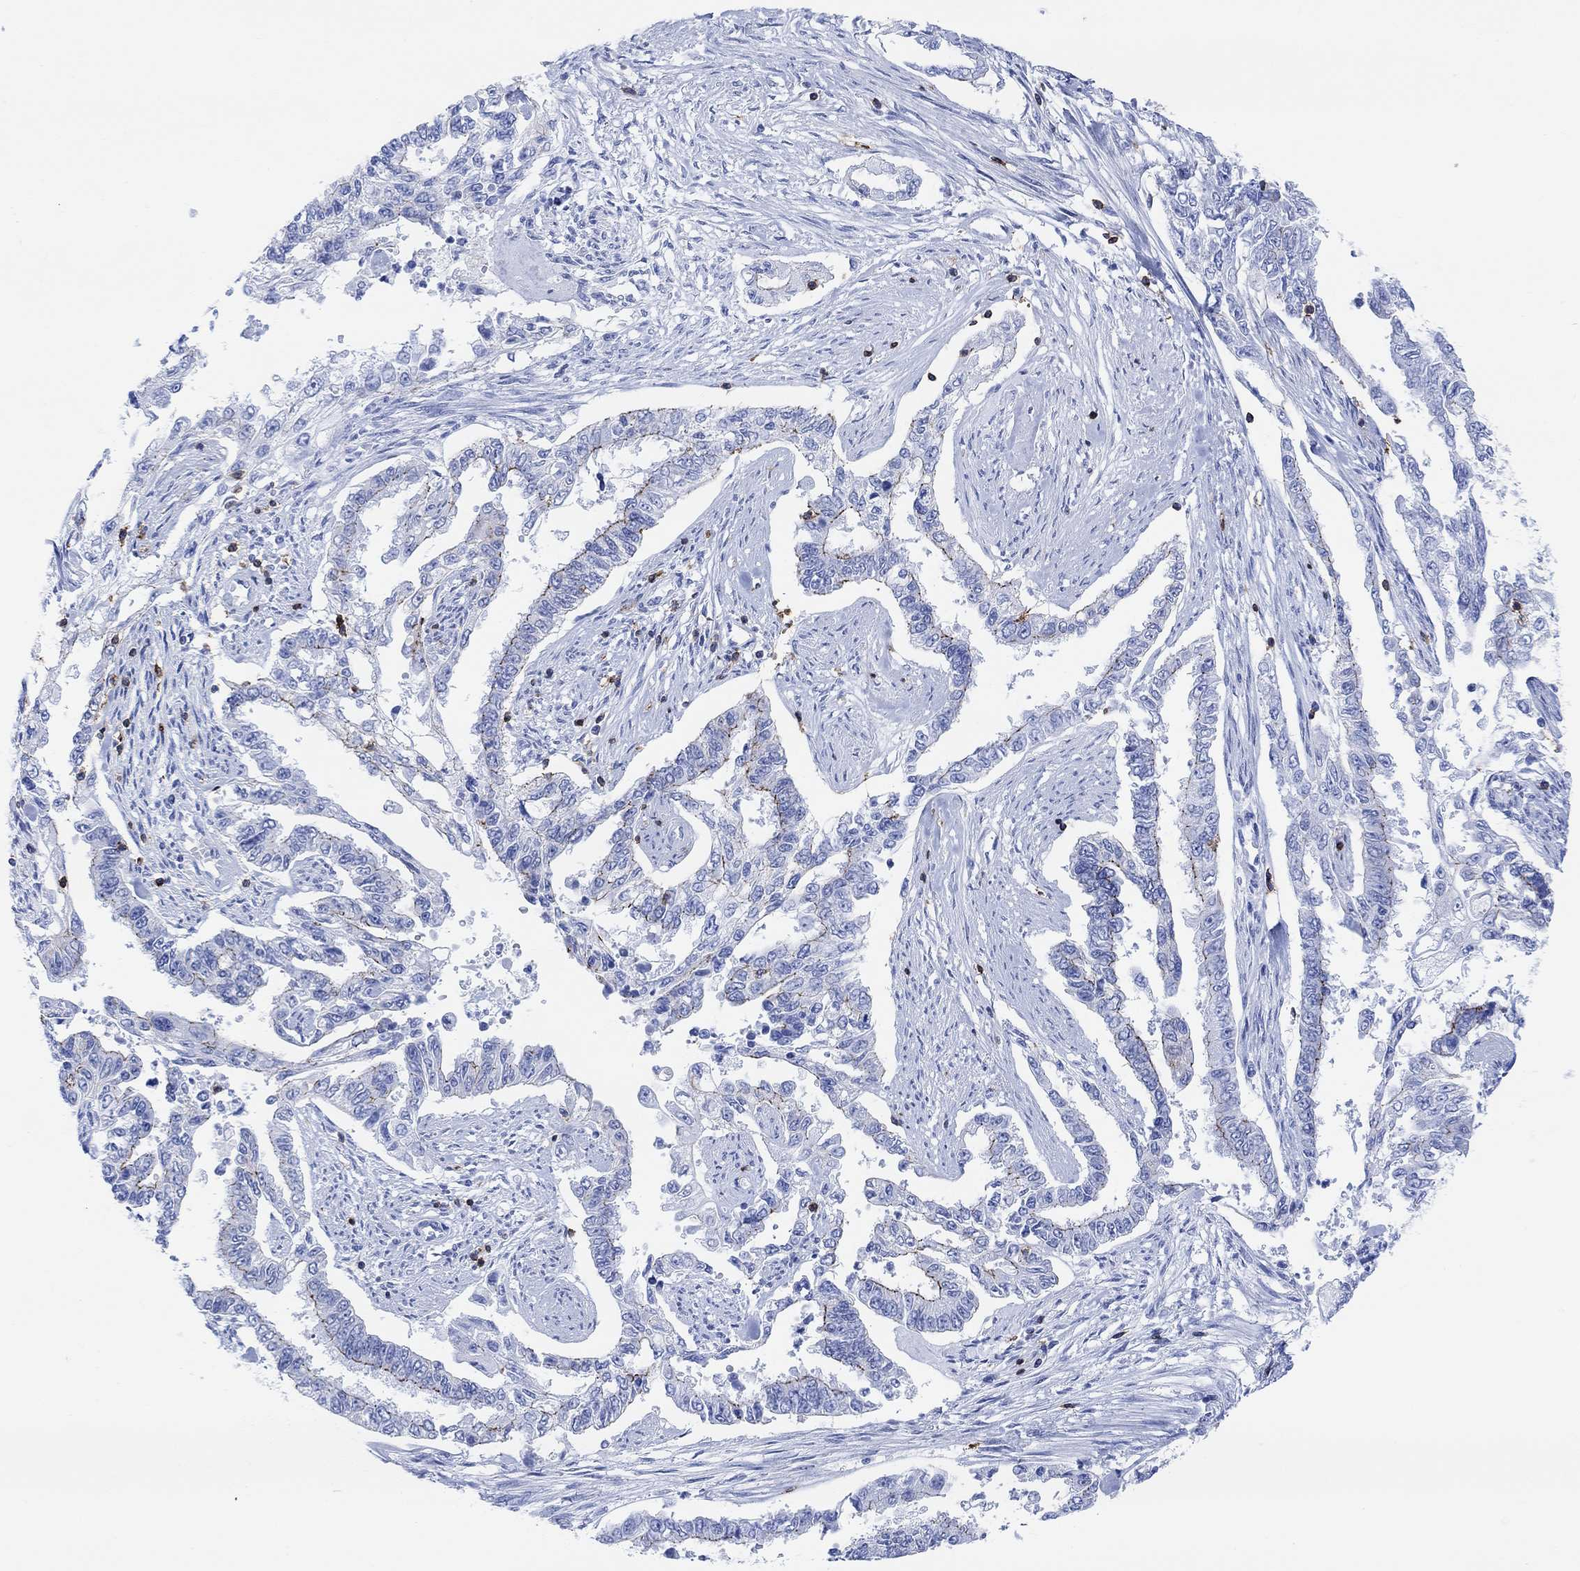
{"staining": {"intensity": "moderate", "quantity": "<25%", "location": "cytoplasmic/membranous"}, "tissue": "endometrial cancer", "cell_type": "Tumor cells", "image_type": "cancer", "snomed": [{"axis": "morphology", "description": "Adenocarcinoma, NOS"}, {"axis": "topography", "description": "Uterus"}], "caption": "Immunohistochemical staining of human endometrial cancer (adenocarcinoma) reveals low levels of moderate cytoplasmic/membranous protein staining in approximately <25% of tumor cells.", "gene": "GPR65", "patient": {"sex": "female", "age": 59}}